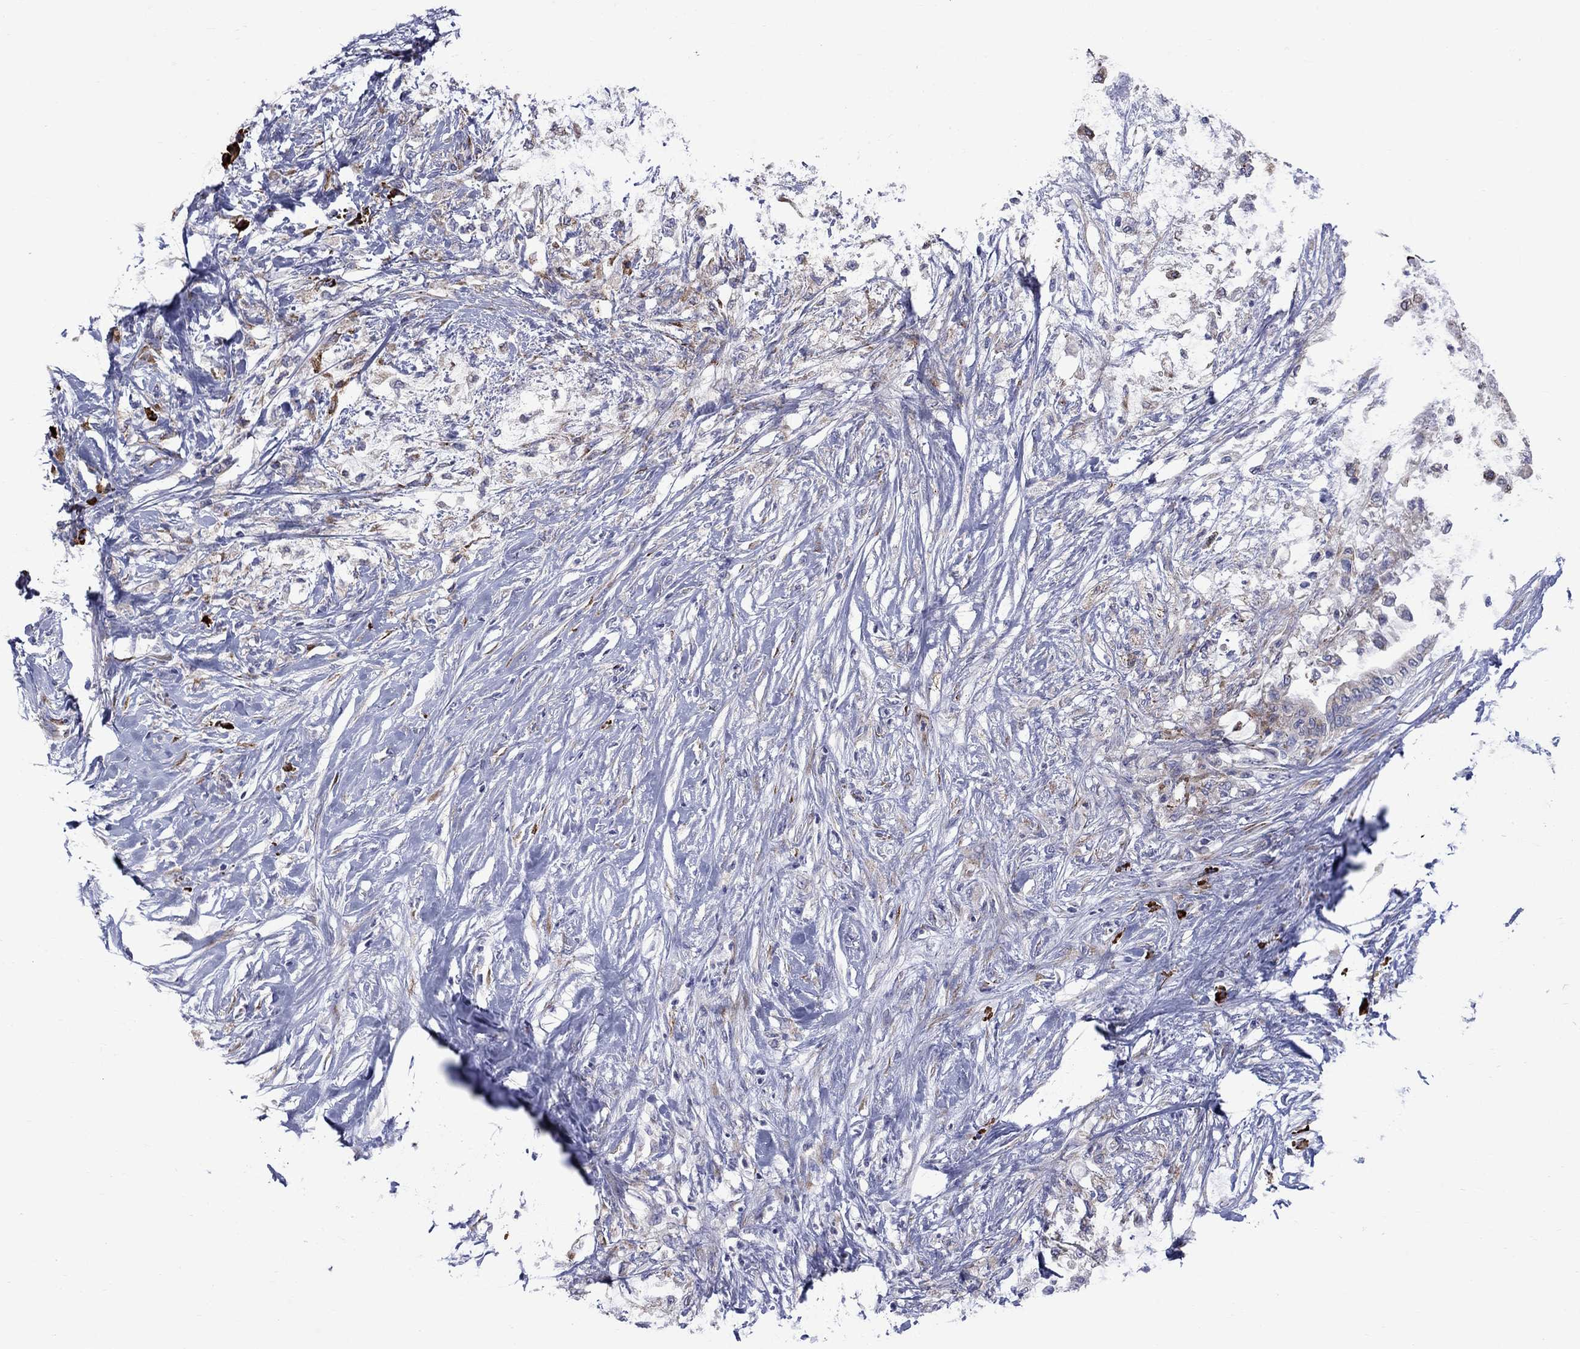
{"staining": {"intensity": "weak", "quantity": "25%-75%", "location": "cytoplasmic/membranous"}, "tissue": "pancreatic cancer", "cell_type": "Tumor cells", "image_type": "cancer", "snomed": [{"axis": "morphology", "description": "Normal tissue, NOS"}, {"axis": "morphology", "description": "Adenocarcinoma, NOS"}, {"axis": "topography", "description": "Pancreas"}, {"axis": "topography", "description": "Duodenum"}], "caption": "Immunohistochemistry (DAB) staining of human pancreatic cancer (adenocarcinoma) reveals weak cytoplasmic/membranous protein positivity in about 25%-75% of tumor cells.", "gene": "ASNS", "patient": {"sex": "female", "age": 60}}